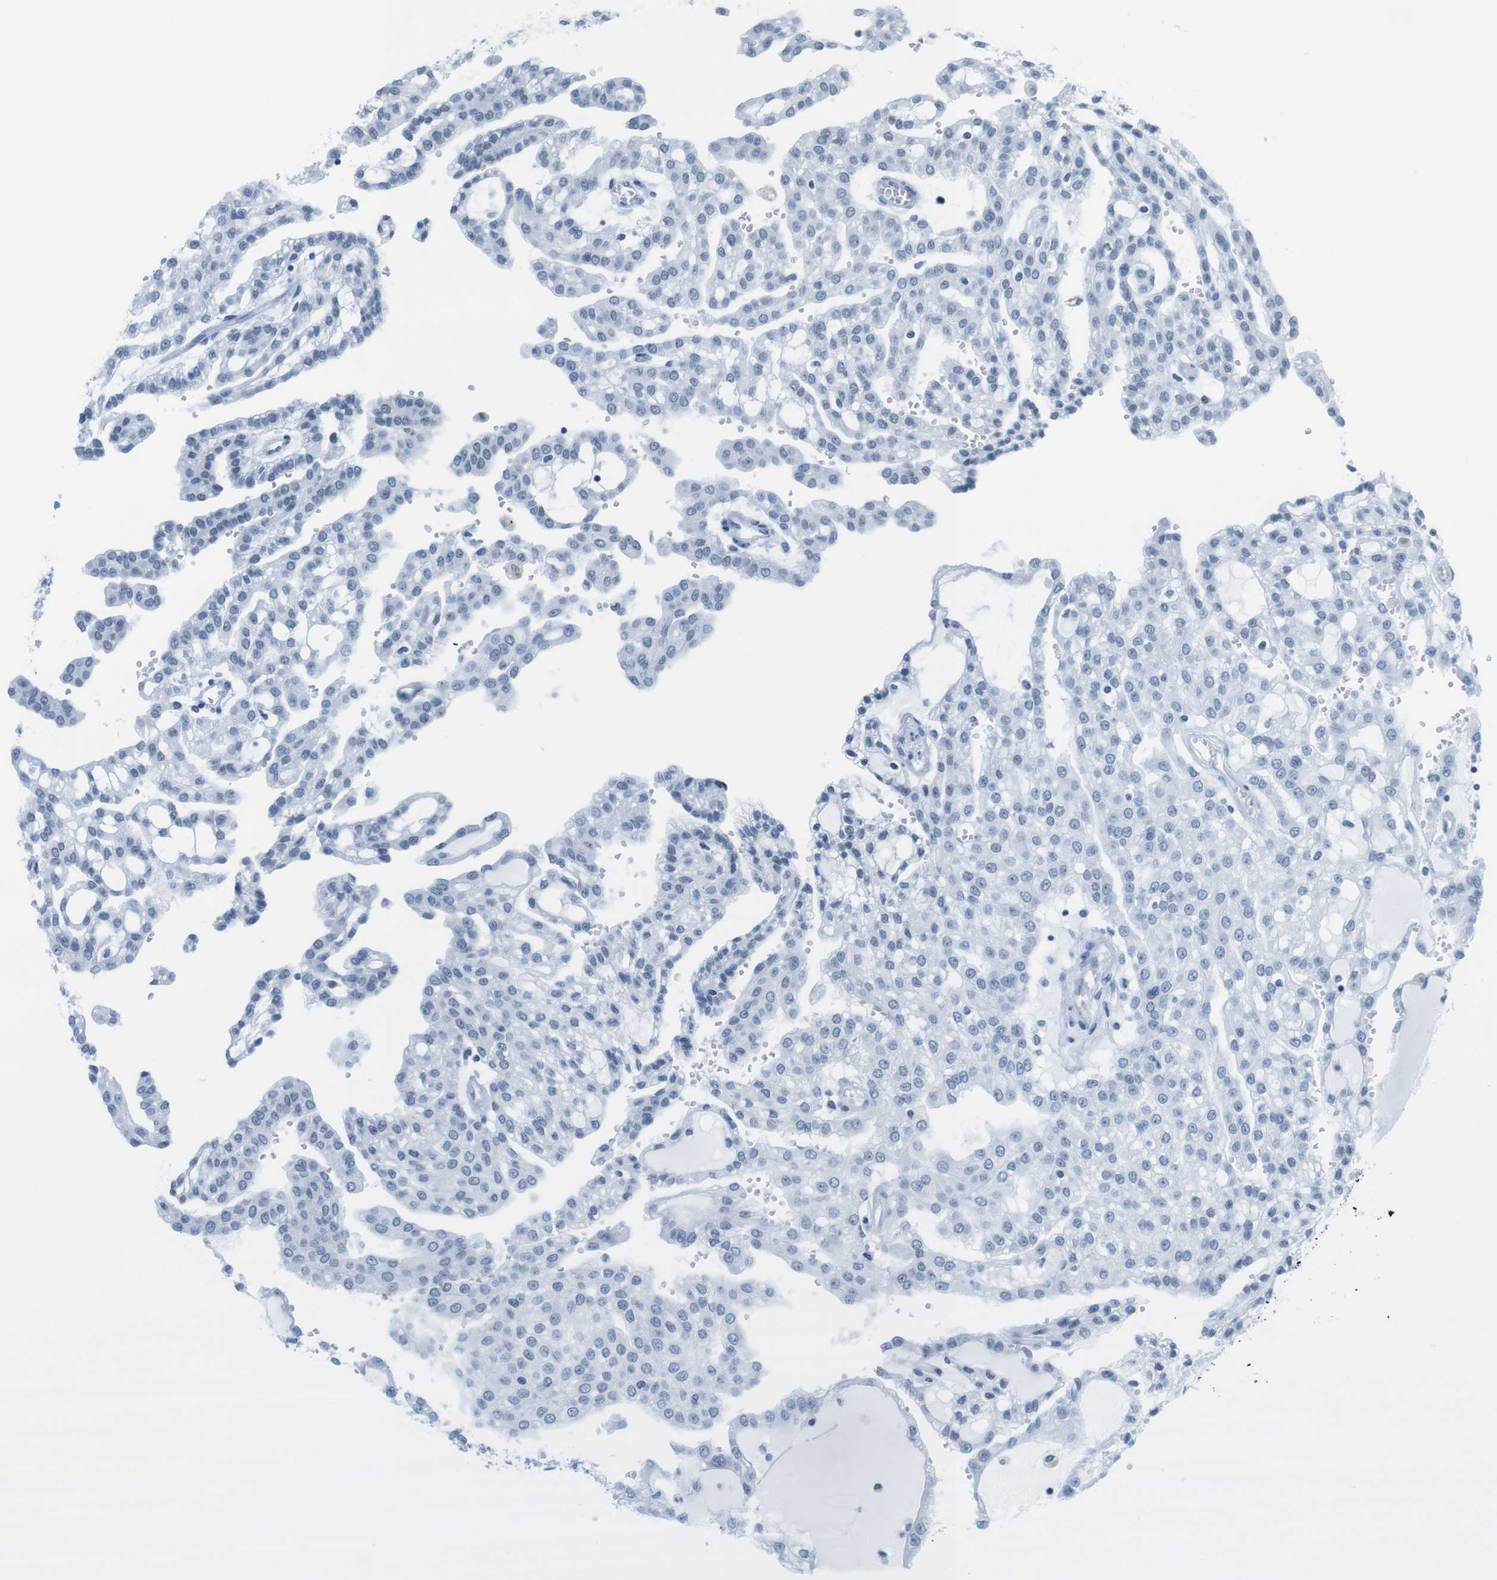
{"staining": {"intensity": "negative", "quantity": "none", "location": "none"}, "tissue": "renal cancer", "cell_type": "Tumor cells", "image_type": "cancer", "snomed": [{"axis": "morphology", "description": "Adenocarcinoma, NOS"}, {"axis": "topography", "description": "Kidney"}], "caption": "Tumor cells show no significant expression in adenocarcinoma (renal).", "gene": "NIFK", "patient": {"sex": "male", "age": 63}}